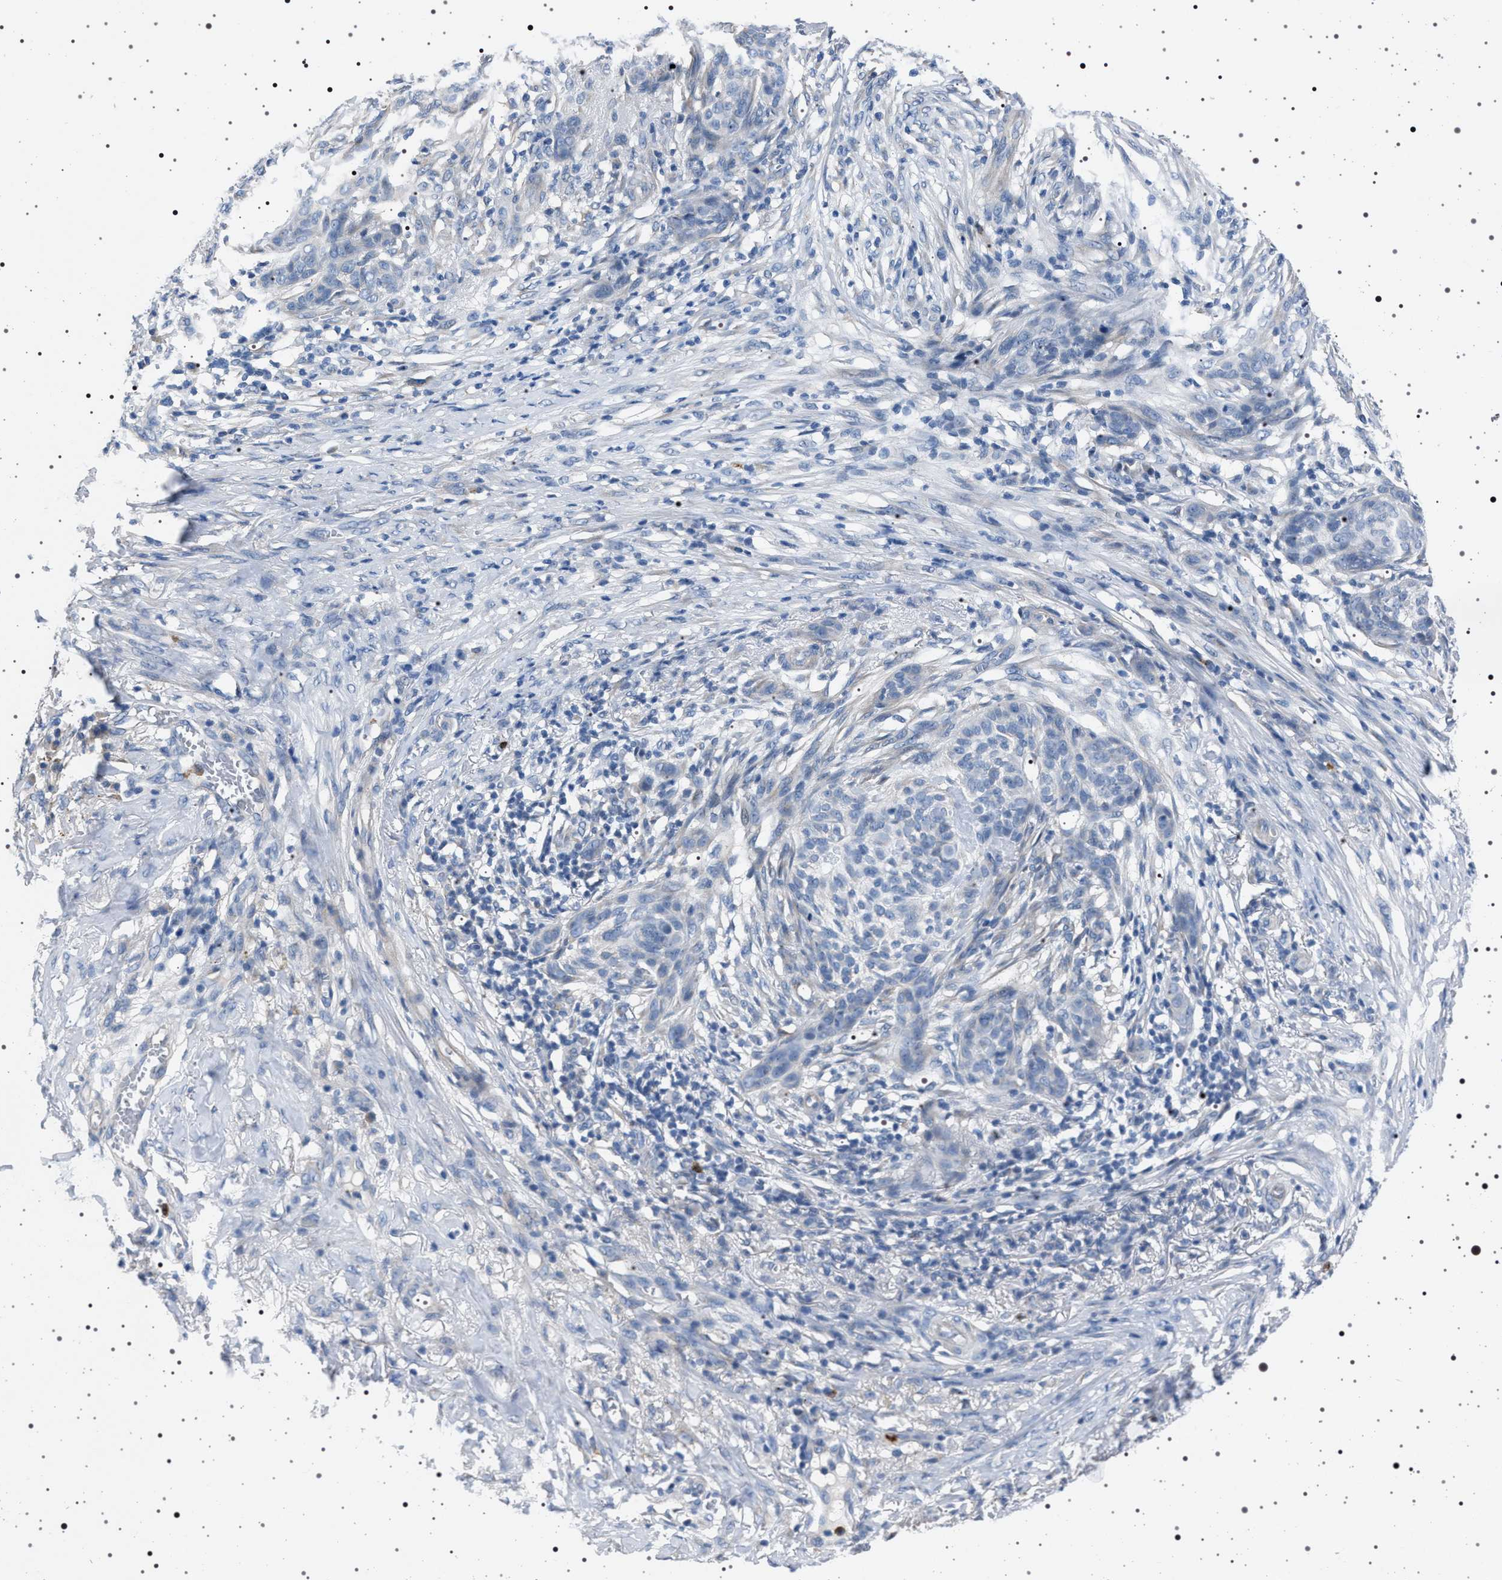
{"staining": {"intensity": "negative", "quantity": "none", "location": "none"}, "tissue": "skin cancer", "cell_type": "Tumor cells", "image_type": "cancer", "snomed": [{"axis": "morphology", "description": "Basal cell carcinoma"}, {"axis": "topography", "description": "Skin"}], "caption": "IHC photomicrograph of human skin cancer stained for a protein (brown), which shows no positivity in tumor cells.", "gene": "NAT9", "patient": {"sex": "male", "age": 85}}